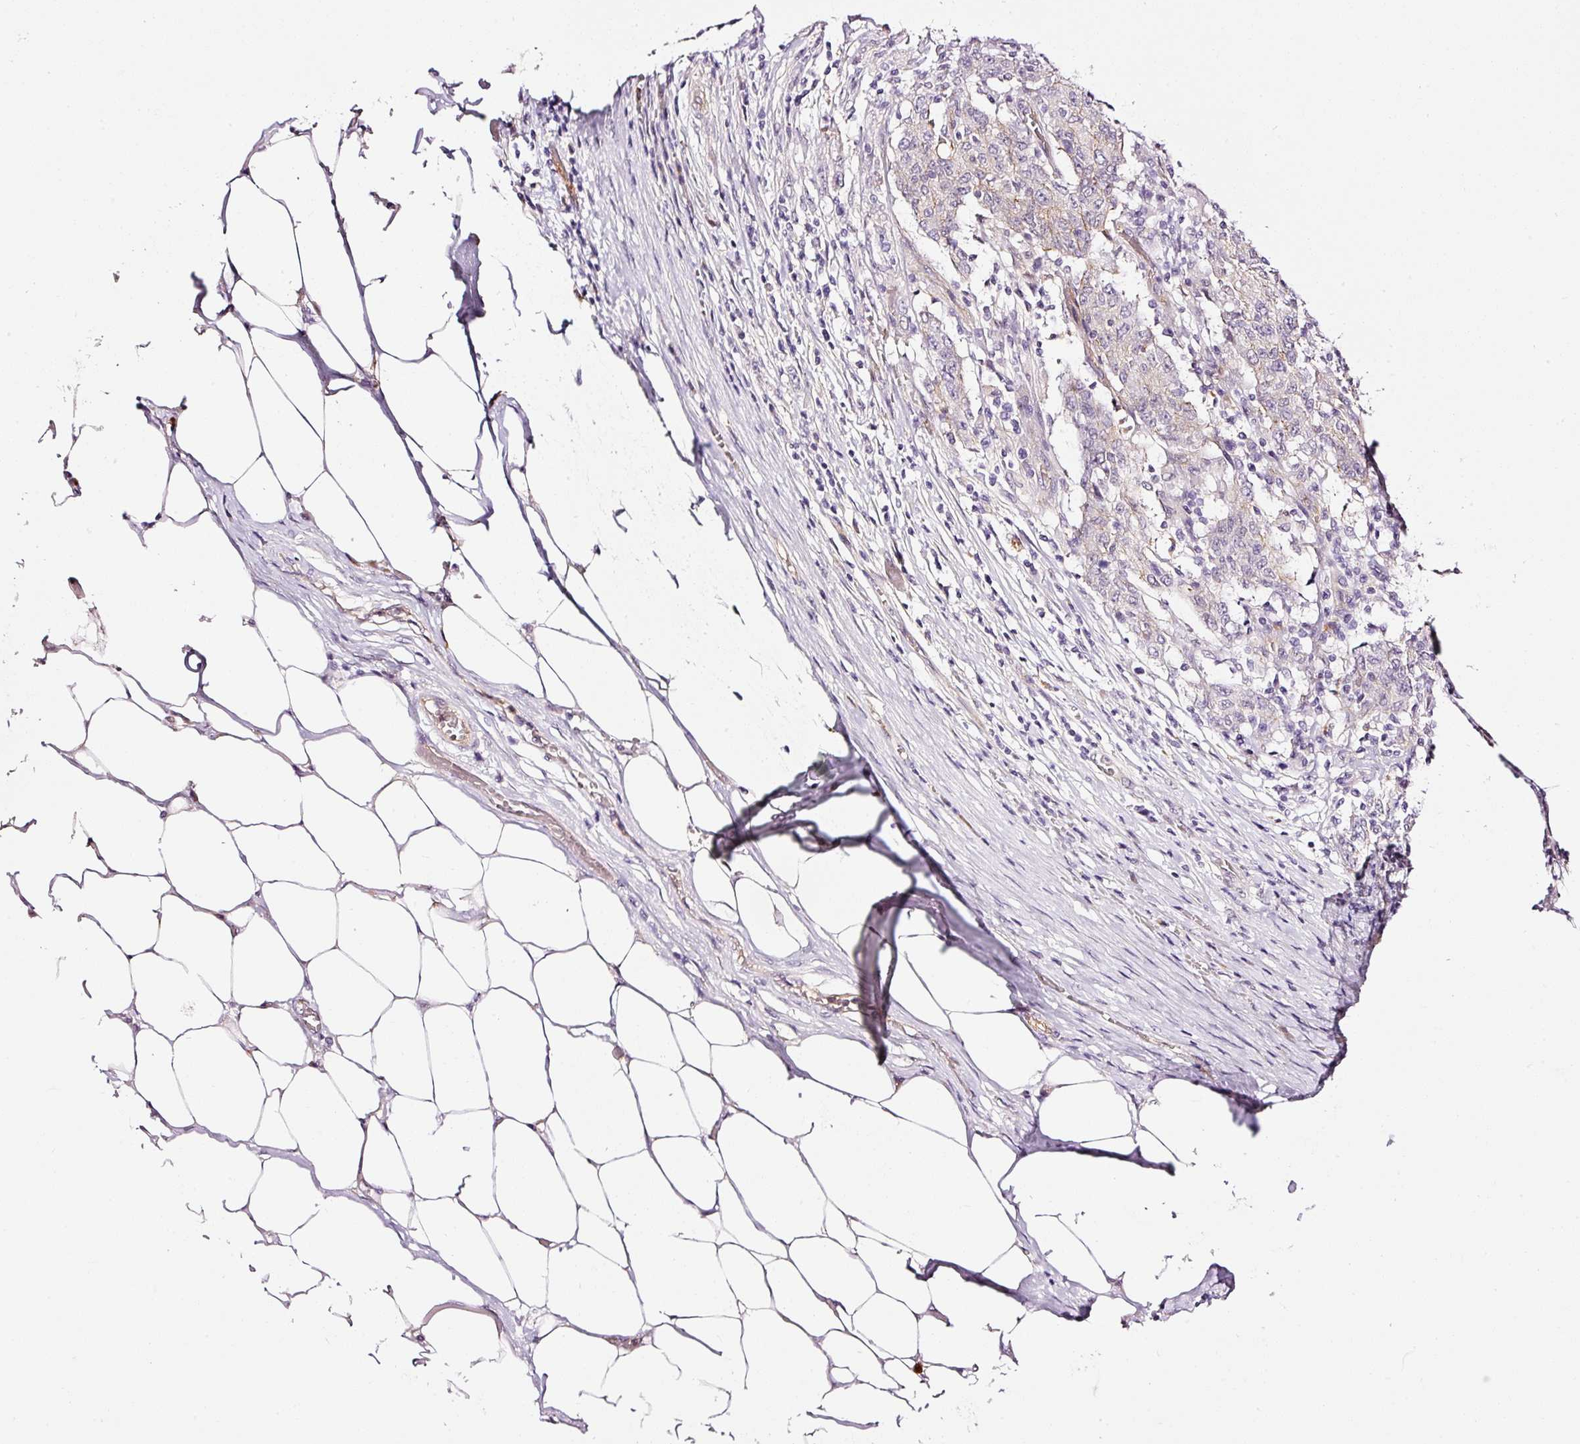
{"staining": {"intensity": "moderate", "quantity": "<25%", "location": "cytoplasmic/membranous"}, "tissue": "stomach cancer", "cell_type": "Tumor cells", "image_type": "cancer", "snomed": [{"axis": "morphology", "description": "Adenocarcinoma, NOS"}, {"axis": "topography", "description": "Stomach"}], "caption": "Immunohistochemistry (IHC) of stomach cancer reveals low levels of moderate cytoplasmic/membranous staining in about <25% of tumor cells. The staining is performed using DAB brown chromogen to label protein expression. The nuclei are counter-stained blue using hematoxylin.", "gene": "ABCB4", "patient": {"sex": "male", "age": 59}}